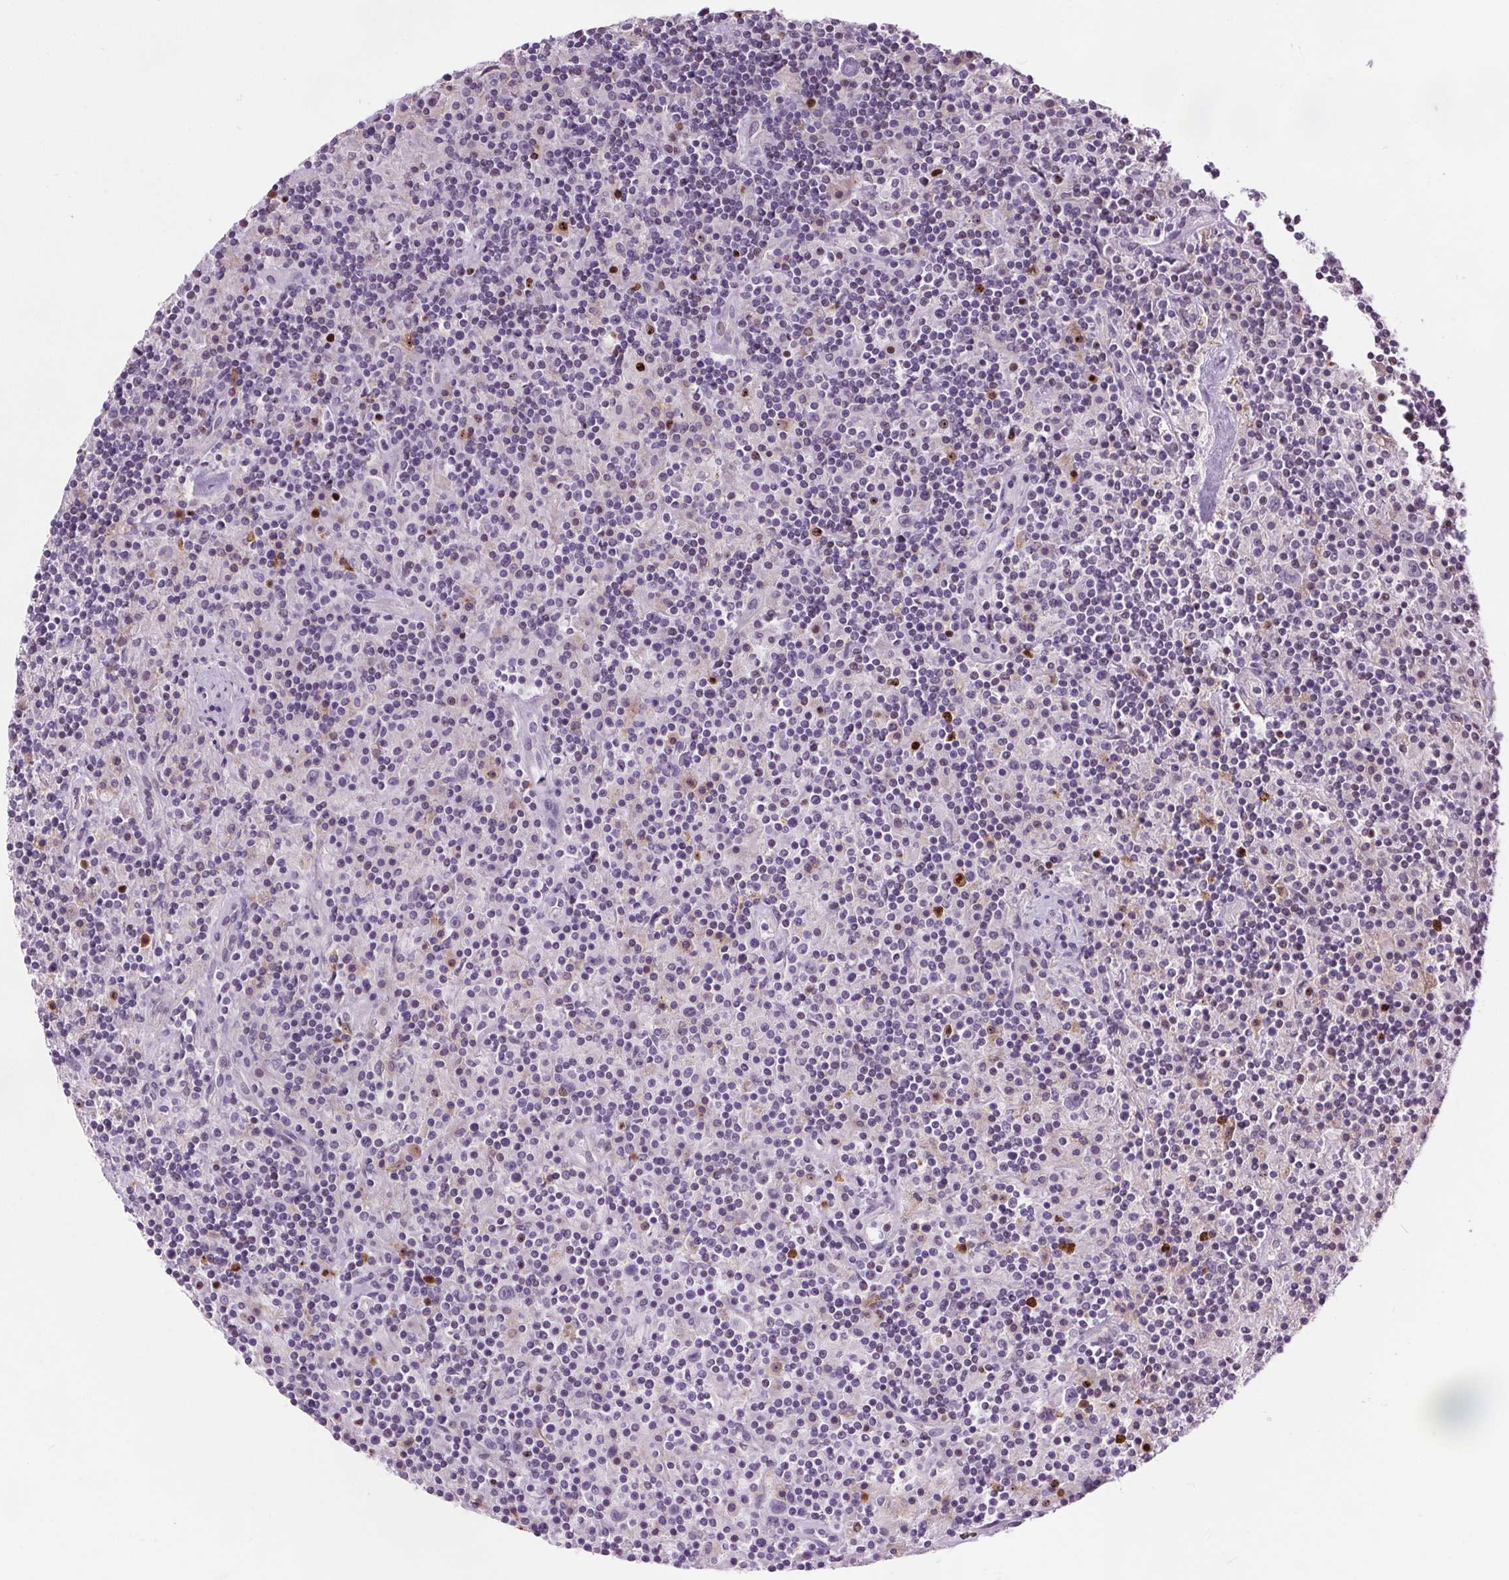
{"staining": {"intensity": "negative", "quantity": "none", "location": "none"}, "tissue": "lymphoma", "cell_type": "Tumor cells", "image_type": "cancer", "snomed": [{"axis": "morphology", "description": "Hodgkin's disease, NOS"}, {"axis": "topography", "description": "Lymph node"}], "caption": "High power microscopy photomicrograph of an immunohistochemistry histopathology image of Hodgkin's disease, revealing no significant expression in tumor cells.", "gene": "CEBPA", "patient": {"sex": "male", "age": 70}}